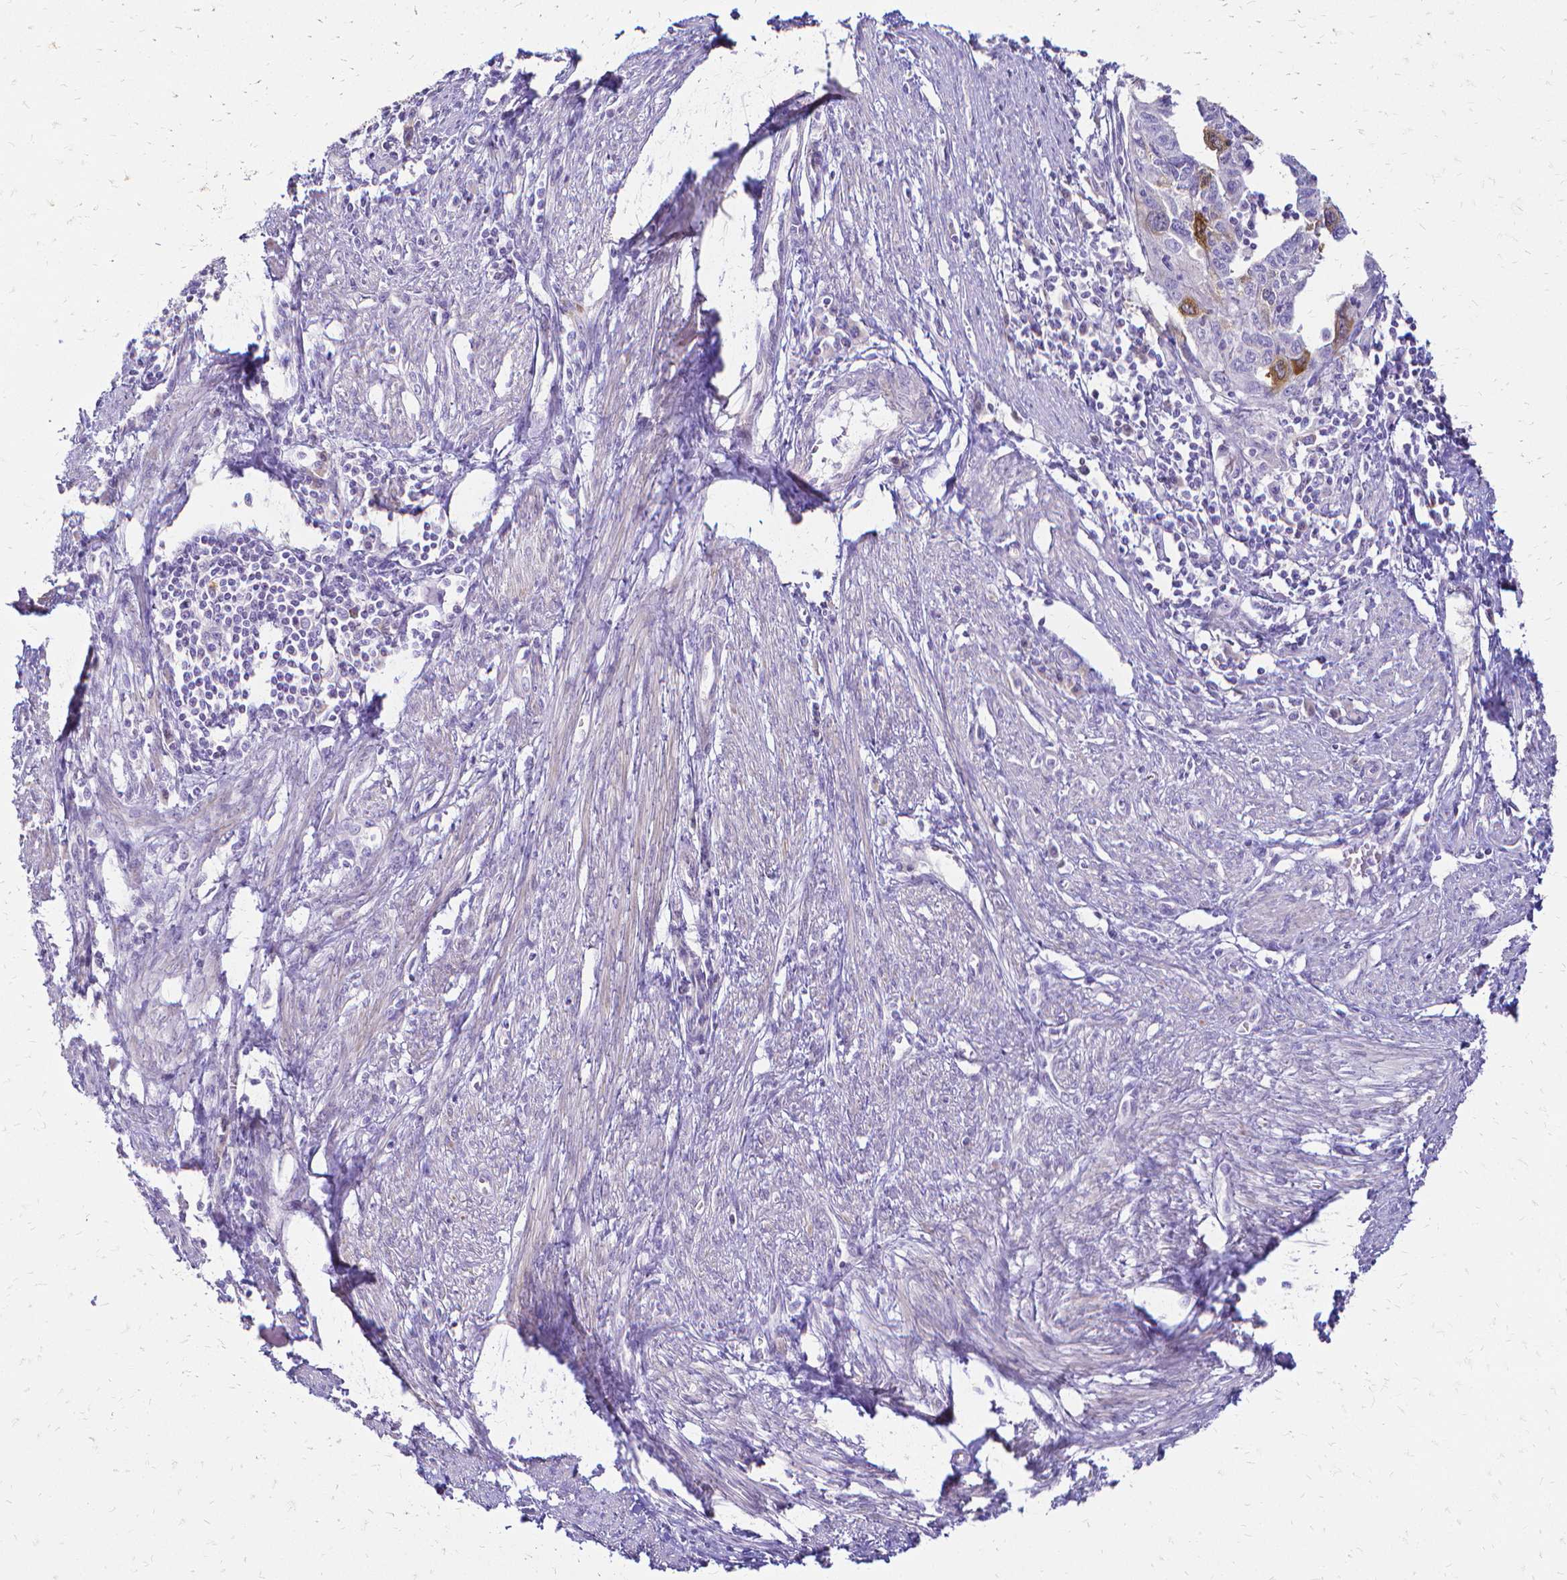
{"staining": {"intensity": "moderate", "quantity": "<25%", "location": "cytoplasmic/membranous"}, "tissue": "endometrial cancer", "cell_type": "Tumor cells", "image_type": "cancer", "snomed": [{"axis": "morphology", "description": "Adenocarcinoma, NOS"}, {"axis": "topography", "description": "Endometrium"}], "caption": "Endometrial cancer (adenocarcinoma) was stained to show a protein in brown. There is low levels of moderate cytoplasmic/membranous expression in approximately <25% of tumor cells.", "gene": "CCNB1", "patient": {"sex": "female", "age": 73}}